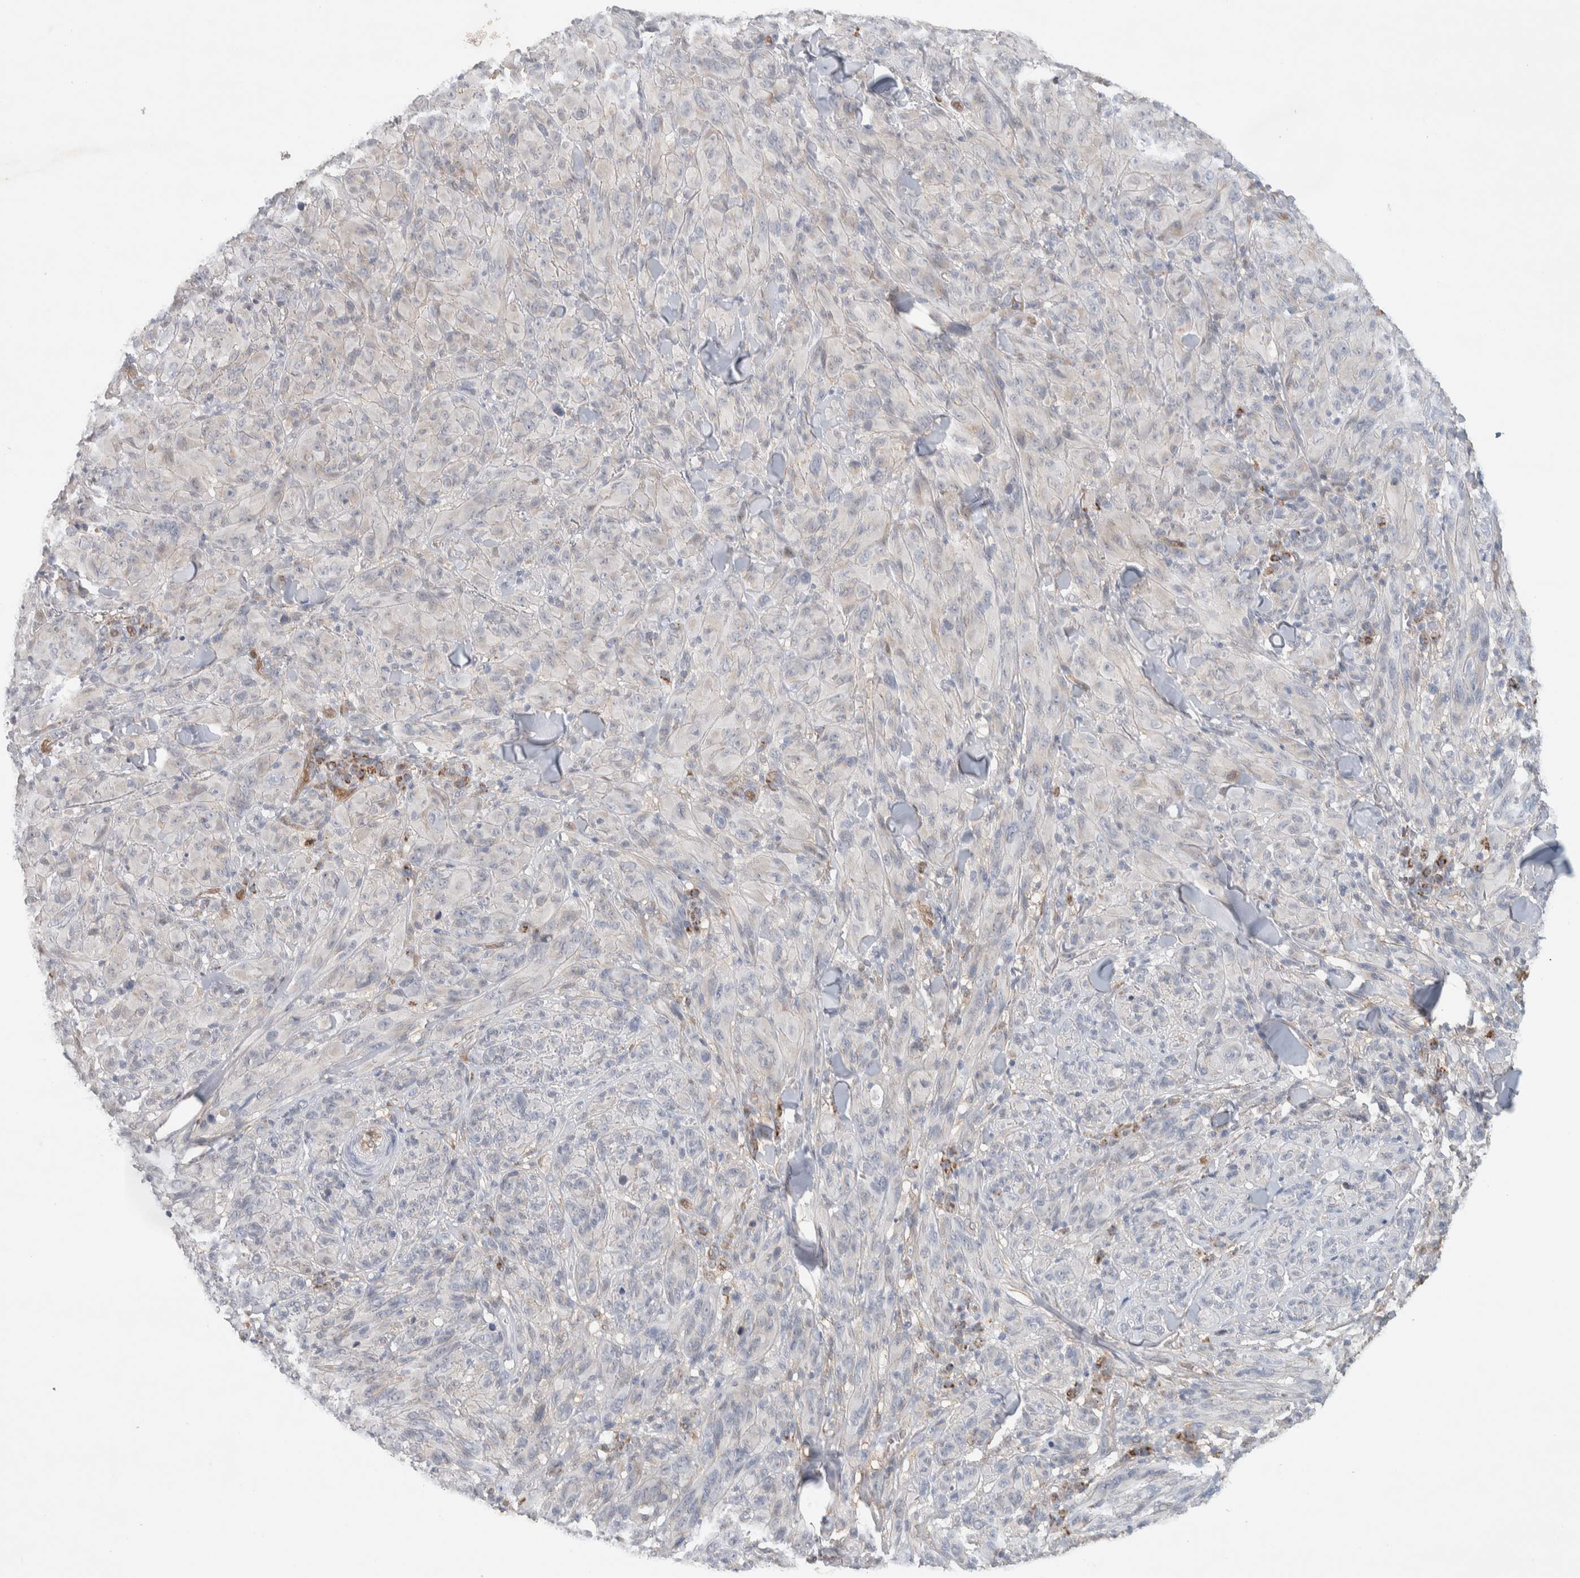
{"staining": {"intensity": "negative", "quantity": "none", "location": "none"}, "tissue": "melanoma", "cell_type": "Tumor cells", "image_type": "cancer", "snomed": [{"axis": "morphology", "description": "Malignant melanoma, NOS"}, {"axis": "topography", "description": "Skin of head"}], "caption": "Micrograph shows no protein positivity in tumor cells of malignant melanoma tissue.", "gene": "DEPTOR", "patient": {"sex": "male", "age": 96}}